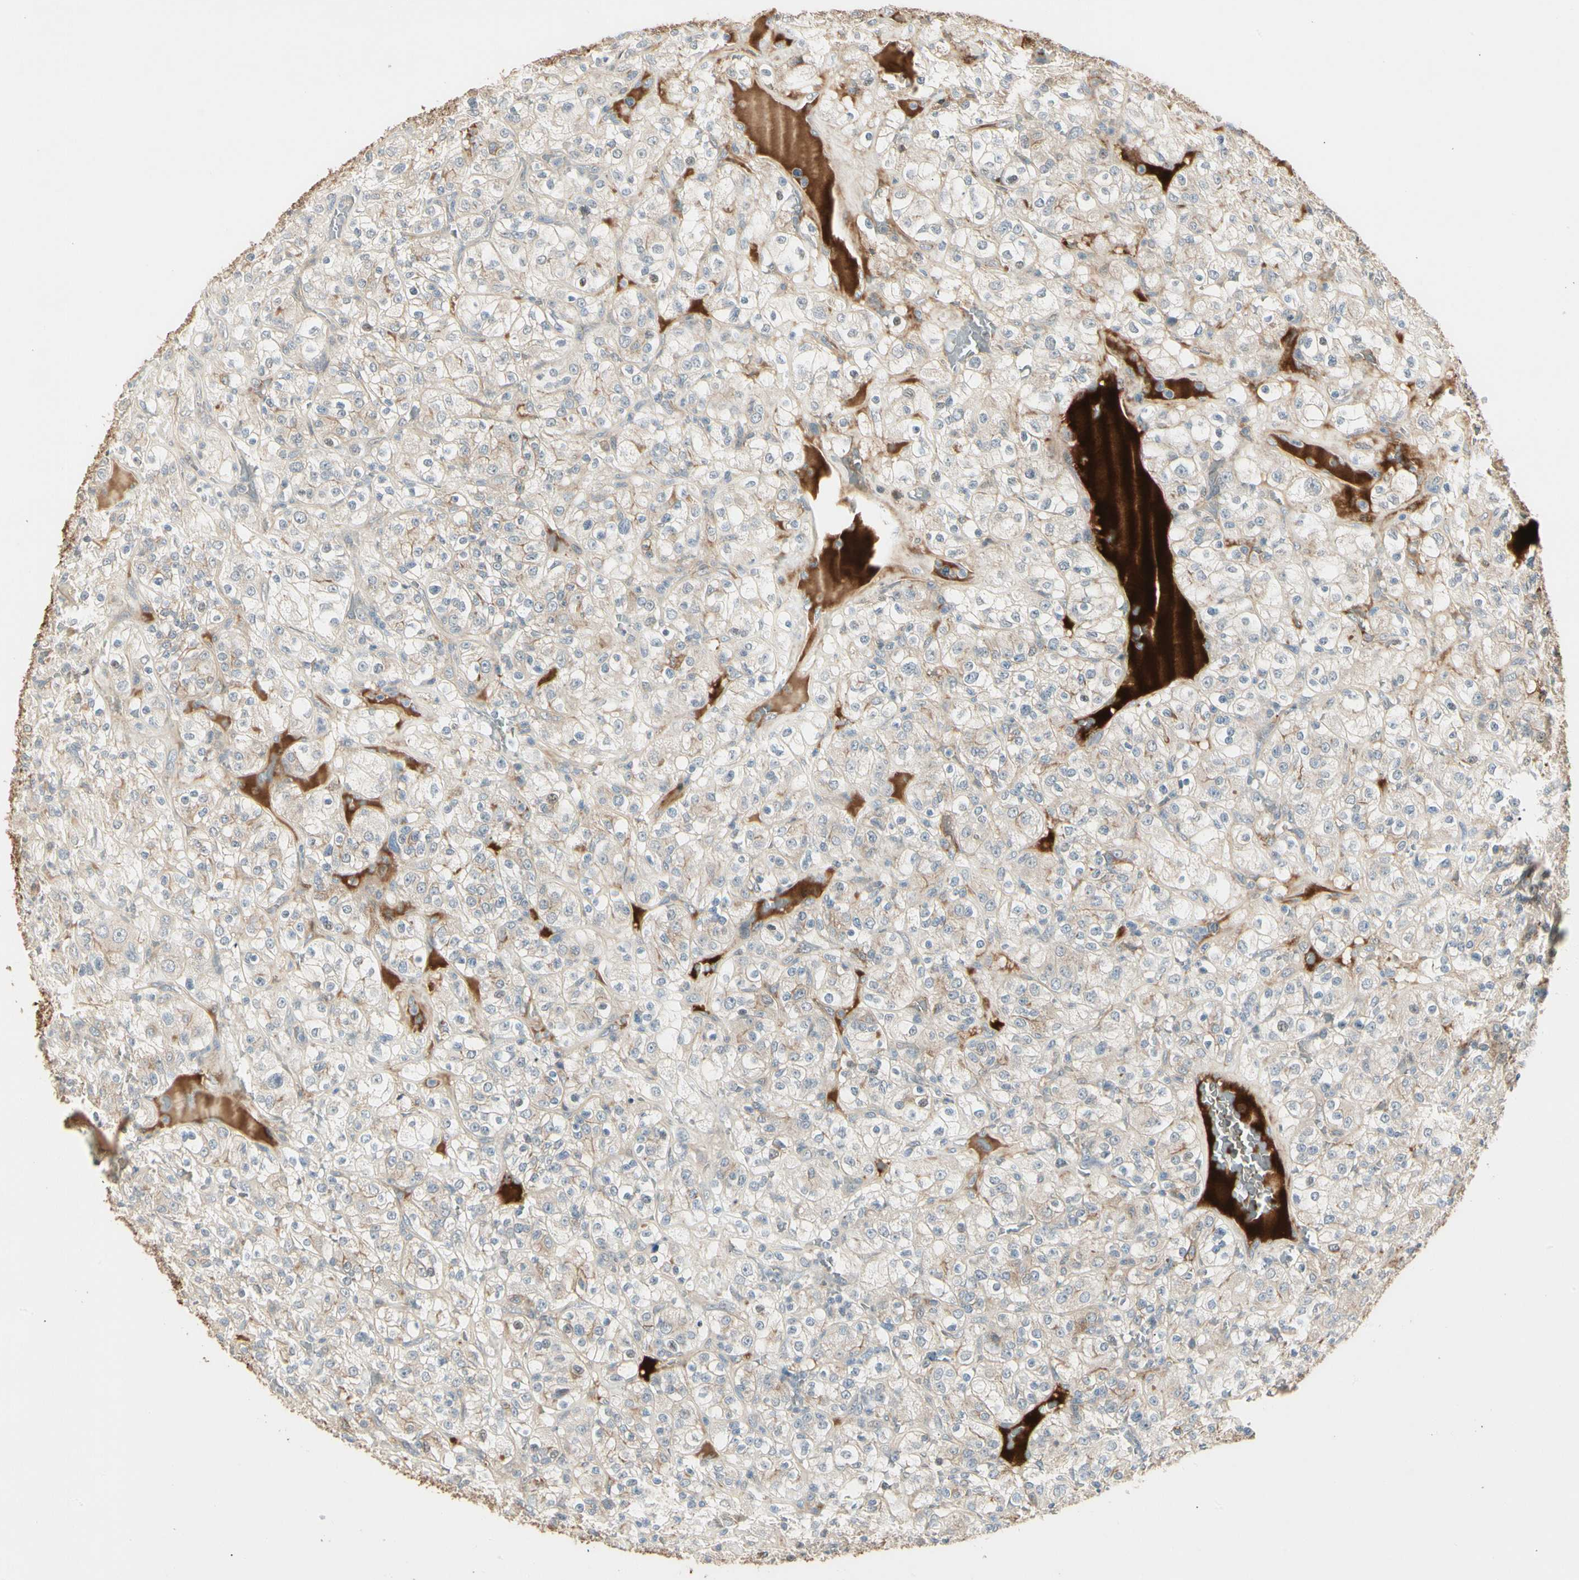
{"staining": {"intensity": "weak", "quantity": "25%-75%", "location": "cytoplasmic/membranous"}, "tissue": "renal cancer", "cell_type": "Tumor cells", "image_type": "cancer", "snomed": [{"axis": "morphology", "description": "Normal tissue, NOS"}, {"axis": "morphology", "description": "Adenocarcinoma, NOS"}, {"axis": "topography", "description": "Kidney"}], "caption": "Immunohistochemical staining of human adenocarcinoma (renal) reveals low levels of weak cytoplasmic/membranous protein positivity in about 25%-75% of tumor cells.", "gene": "SKIL", "patient": {"sex": "female", "age": 72}}